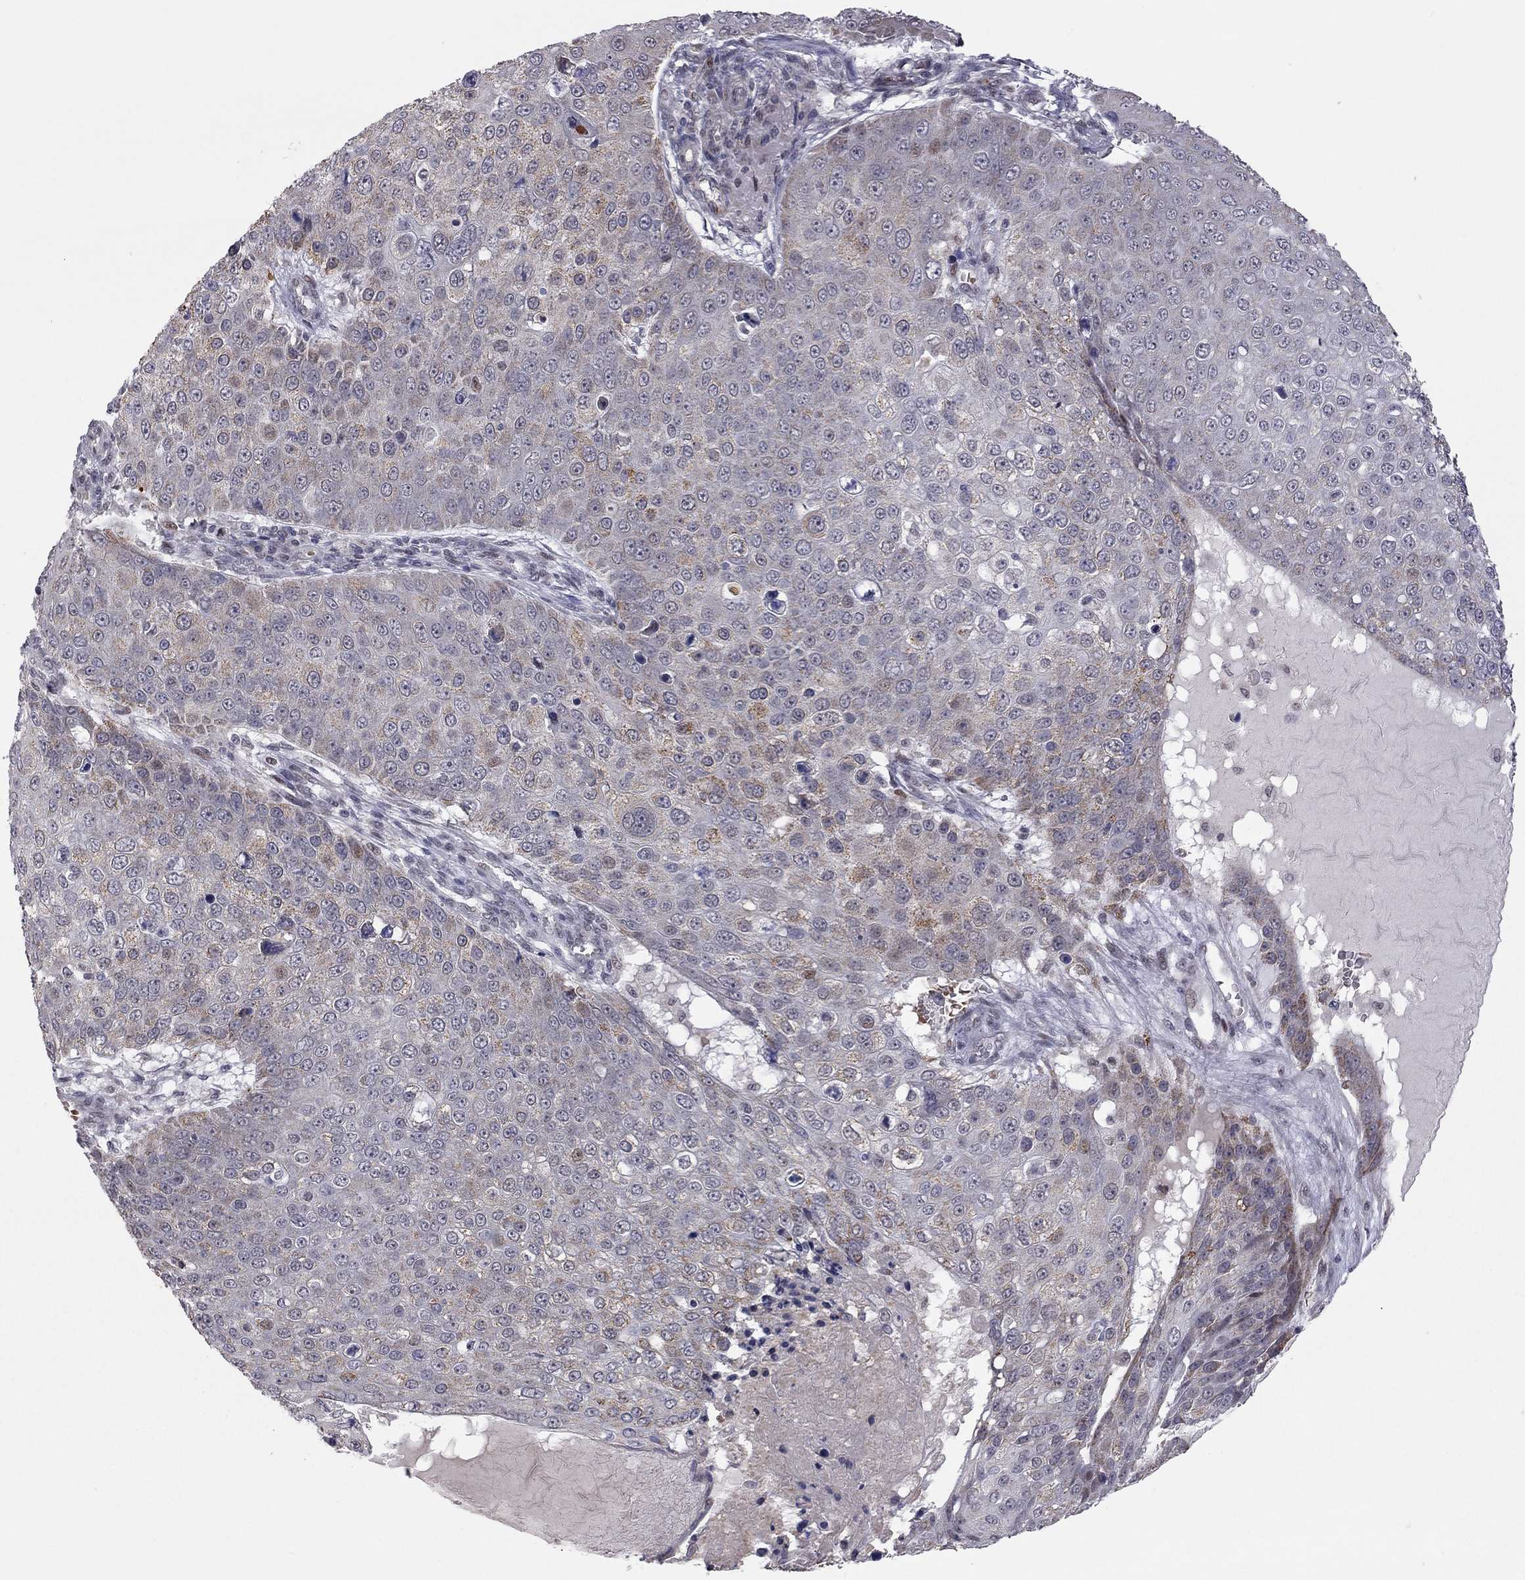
{"staining": {"intensity": "weak", "quantity": "<25%", "location": "cytoplasmic/membranous"}, "tissue": "skin cancer", "cell_type": "Tumor cells", "image_type": "cancer", "snomed": [{"axis": "morphology", "description": "Squamous cell carcinoma, NOS"}, {"axis": "topography", "description": "Skin"}], "caption": "Tumor cells show no significant positivity in skin cancer (squamous cell carcinoma).", "gene": "MC3R", "patient": {"sex": "male", "age": 71}}